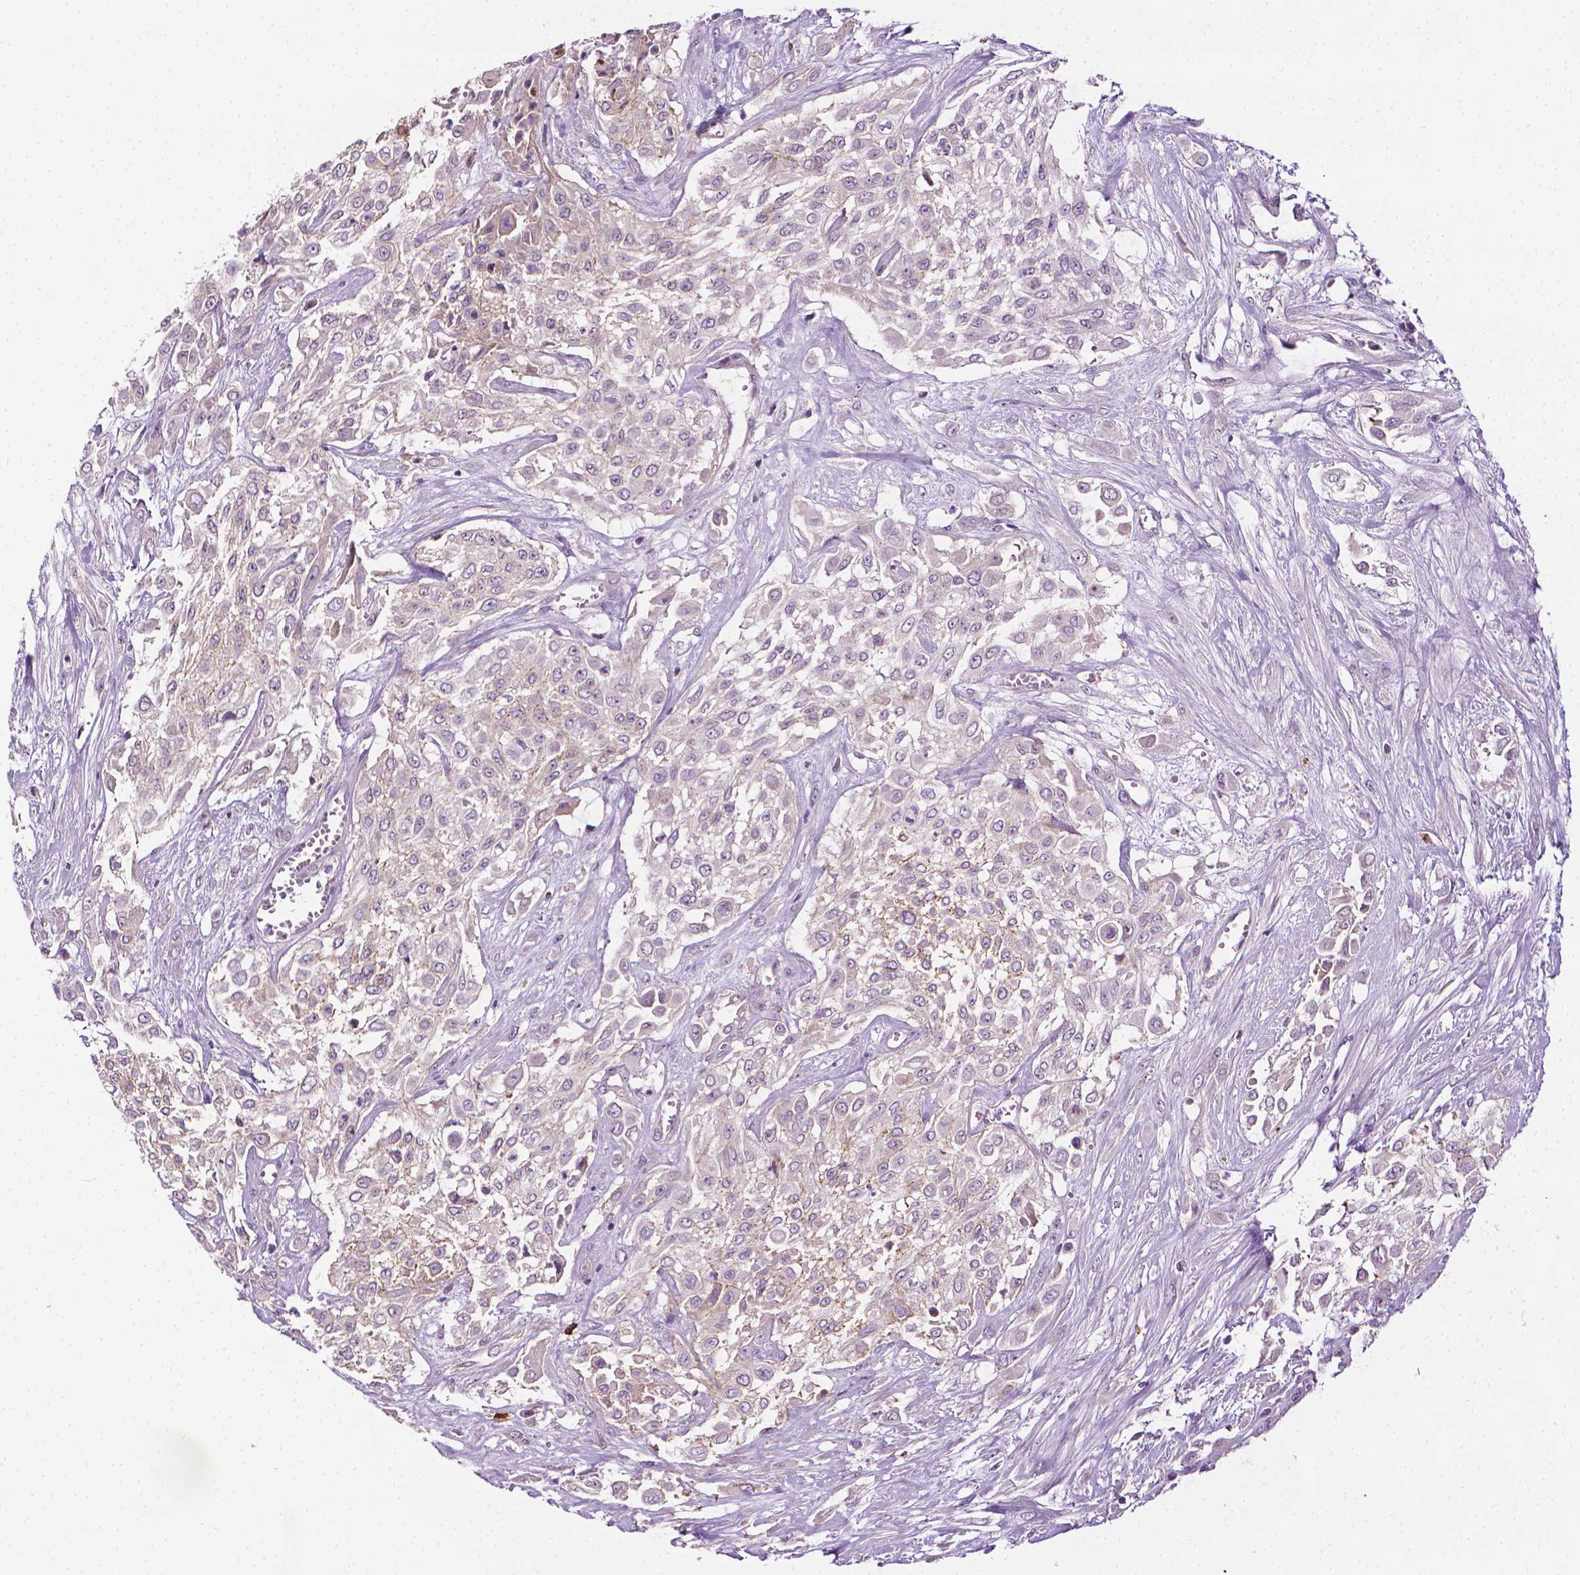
{"staining": {"intensity": "negative", "quantity": "none", "location": "none"}, "tissue": "urothelial cancer", "cell_type": "Tumor cells", "image_type": "cancer", "snomed": [{"axis": "morphology", "description": "Urothelial carcinoma, High grade"}, {"axis": "topography", "description": "Urinary bladder"}], "caption": "This is a histopathology image of IHC staining of high-grade urothelial carcinoma, which shows no expression in tumor cells.", "gene": "MCOLN3", "patient": {"sex": "male", "age": 57}}